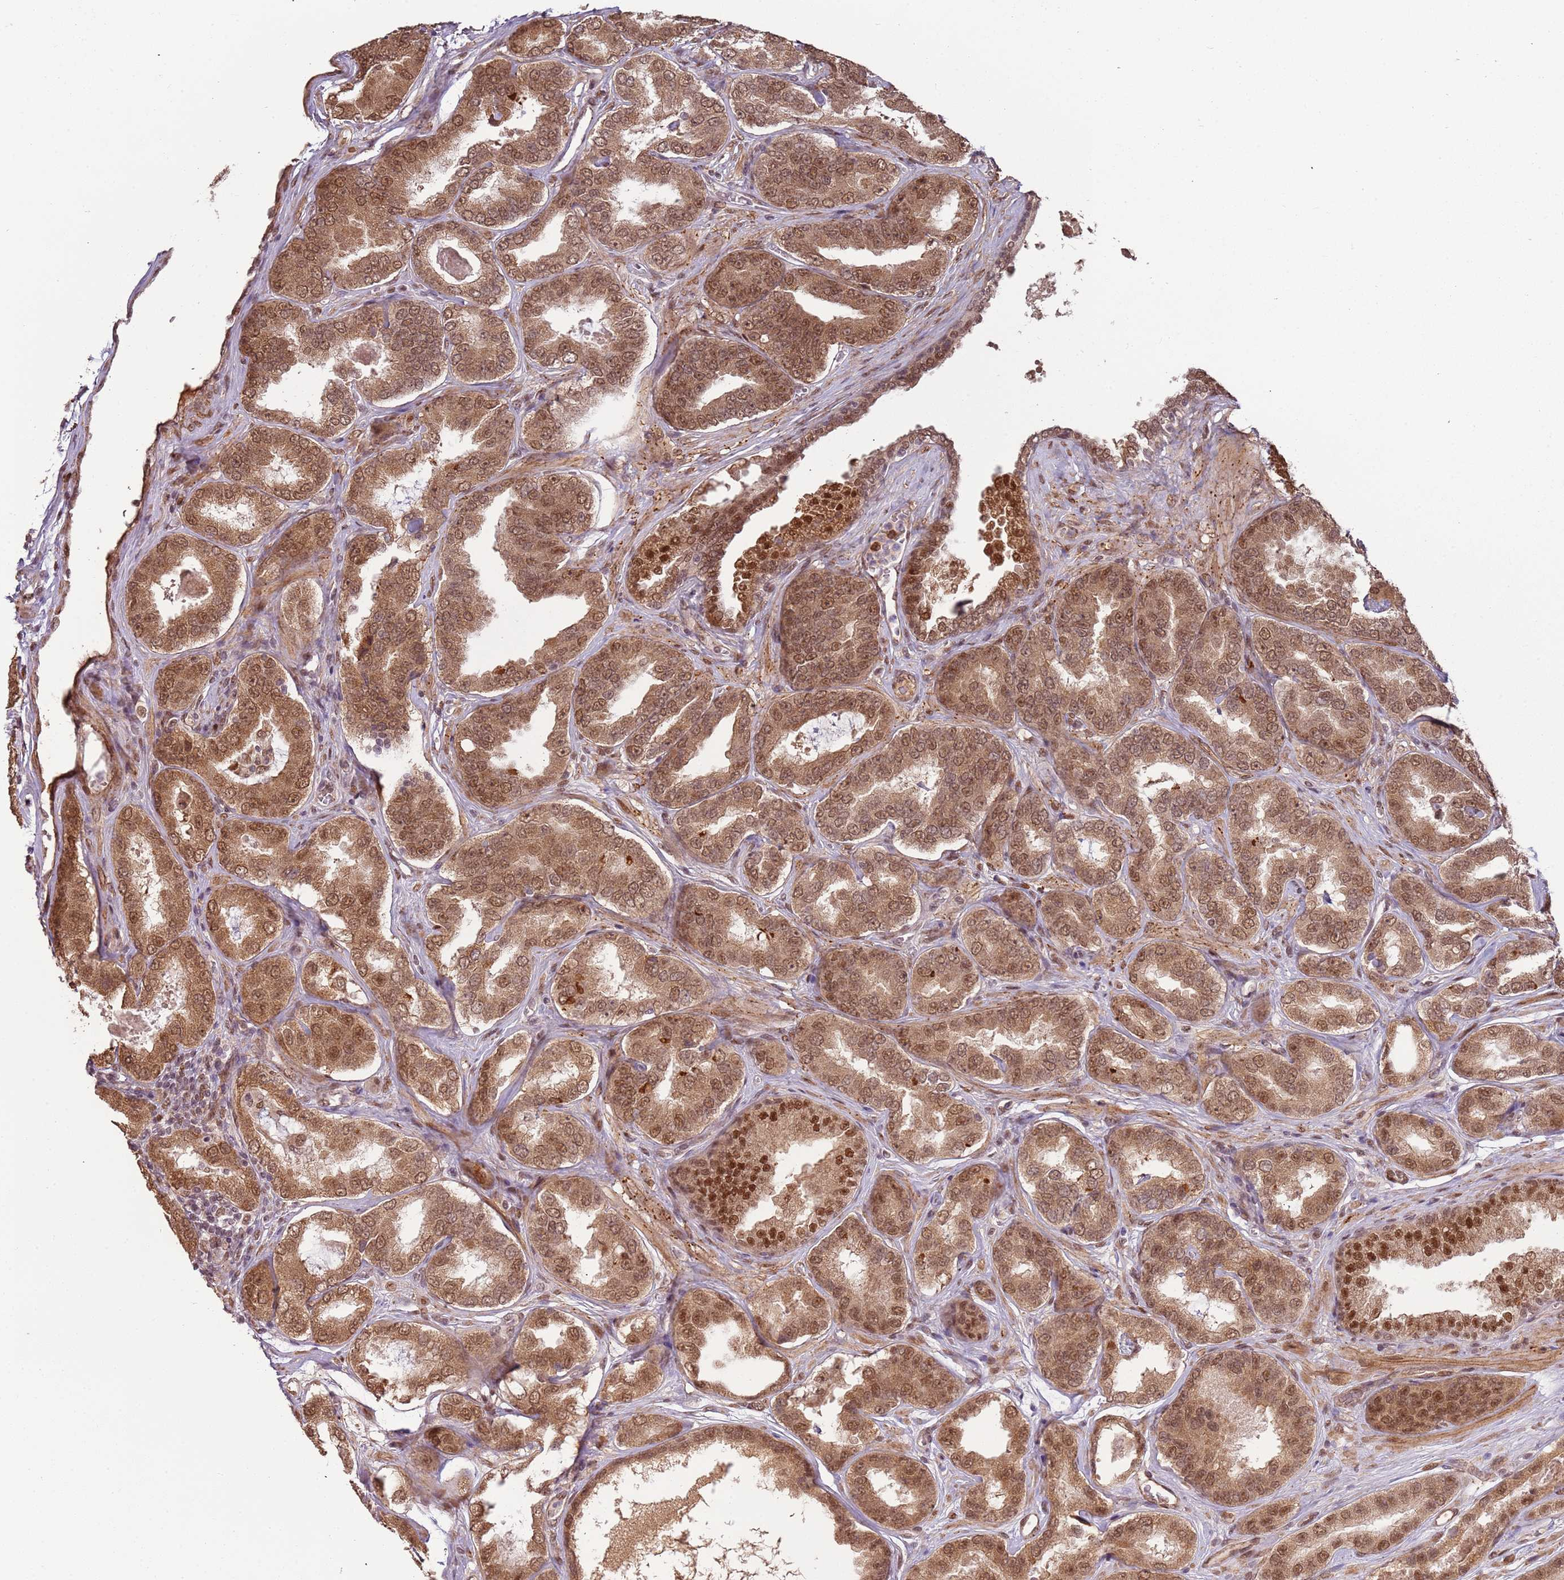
{"staining": {"intensity": "moderate", "quantity": ">75%", "location": "cytoplasmic/membranous,nuclear"}, "tissue": "prostate cancer", "cell_type": "Tumor cells", "image_type": "cancer", "snomed": [{"axis": "morphology", "description": "Adenocarcinoma, High grade"}, {"axis": "topography", "description": "Prostate"}], "caption": "Immunohistochemistry (IHC) staining of prostate cancer, which displays medium levels of moderate cytoplasmic/membranous and nuclear expression in about >75% of tumor cells indicating moderate cytoplasmic/membranous and nuclear protein expression. The staining was performed using DAB (brown) for protein detection and nuclei were counterstained in hematoxylin (blue).", "gene": "POLR3H", "patient": {"sex": "male", "age": 72}}